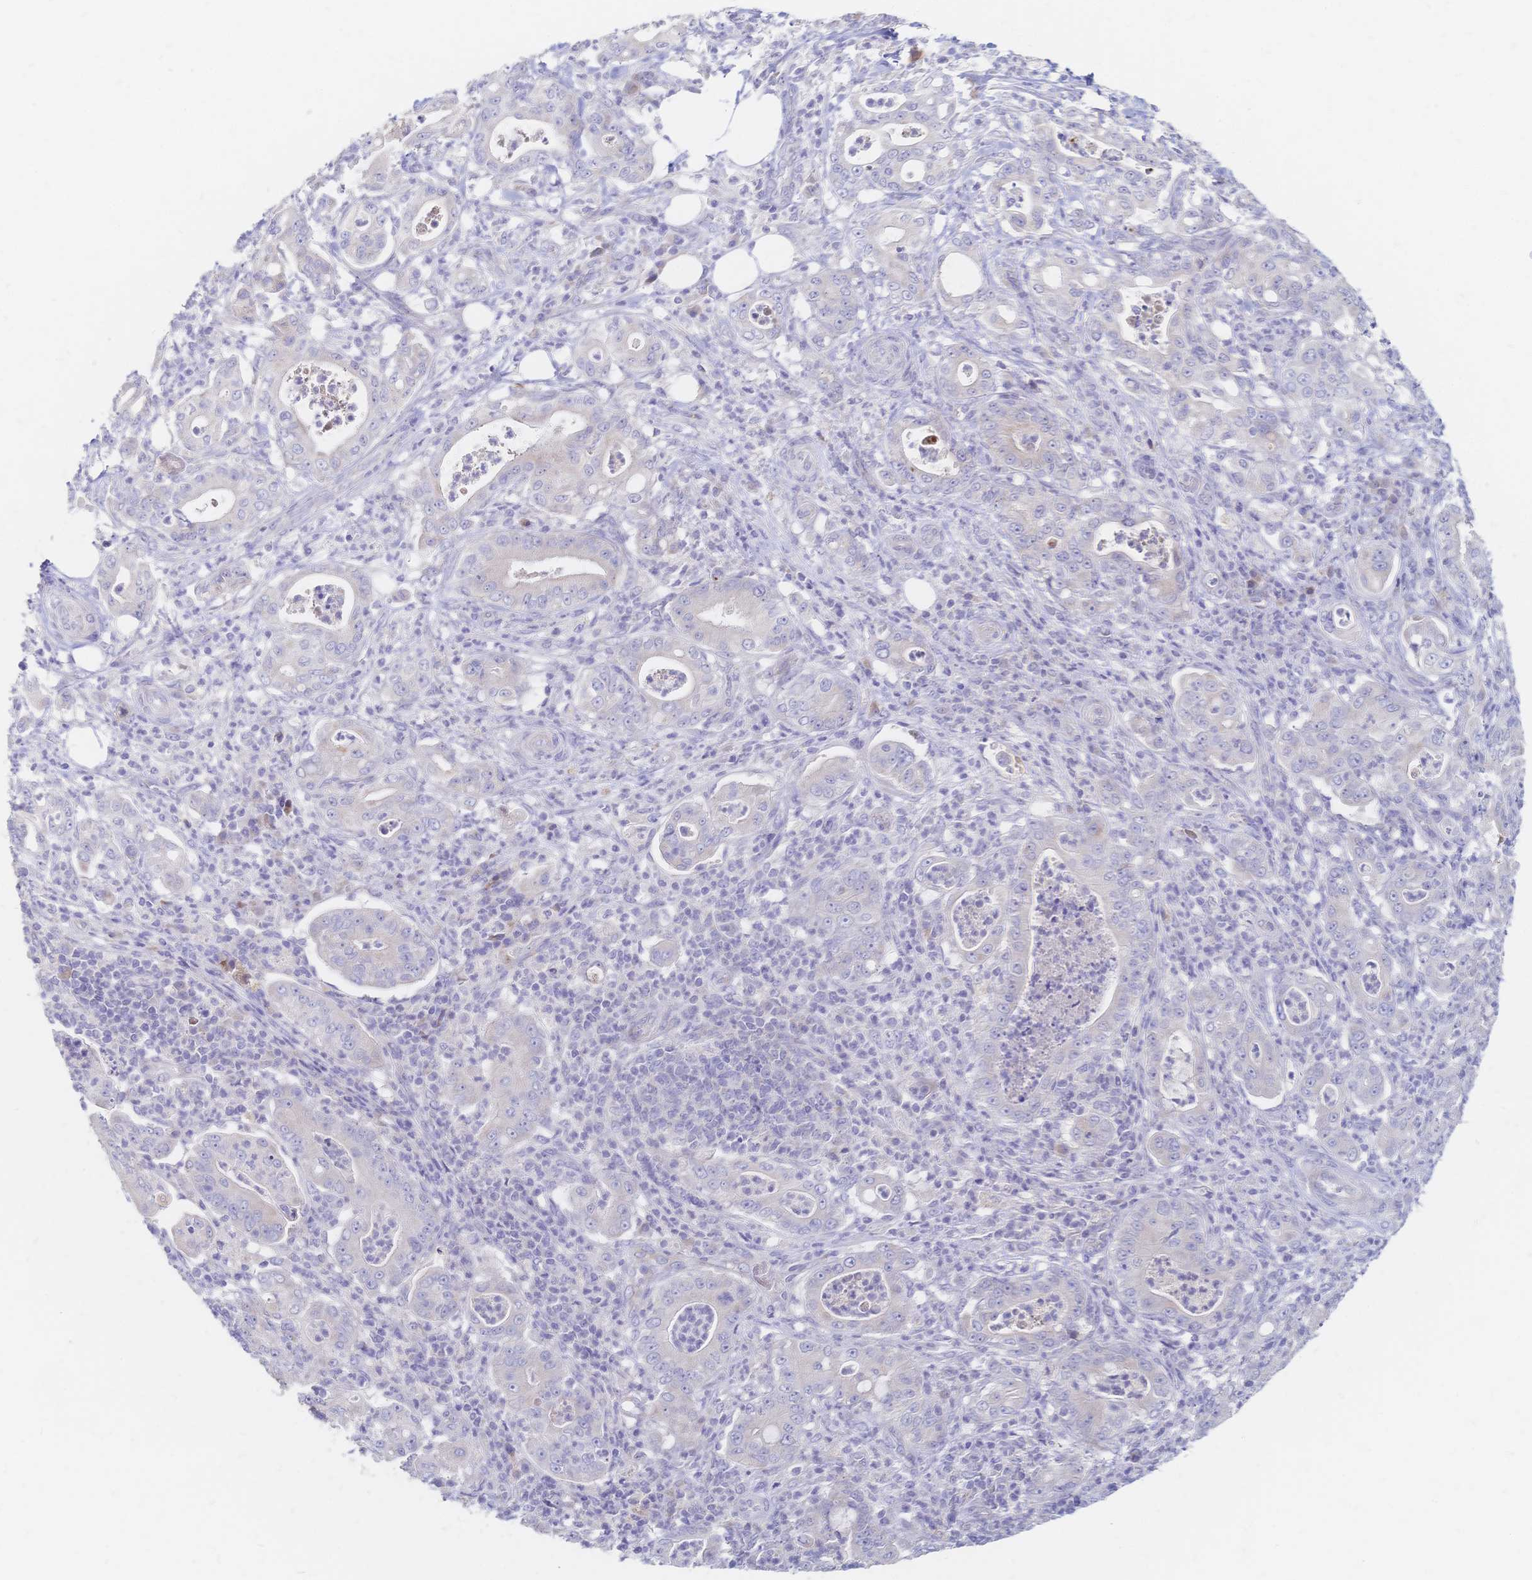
{"staining": {"intensity": "negative", "quantity": "none", "location": "none"}, "tissue": "pancreatic cancer", "cell_type": "Tumor cells", "image_type": "cancer", "snomed": [{"axis": "morphology", "description": "Adenocarcinoma, NOS"}, {"axis": "topography", "description": "Pancreas"}], "caption": "Human pancreatic cancer (adenocarcinoma) stained for a protein using IHC demonstrates no expression in tumor cells.", "gene": "VWC2L", "patient": {"sex": "male", "age": 71}}